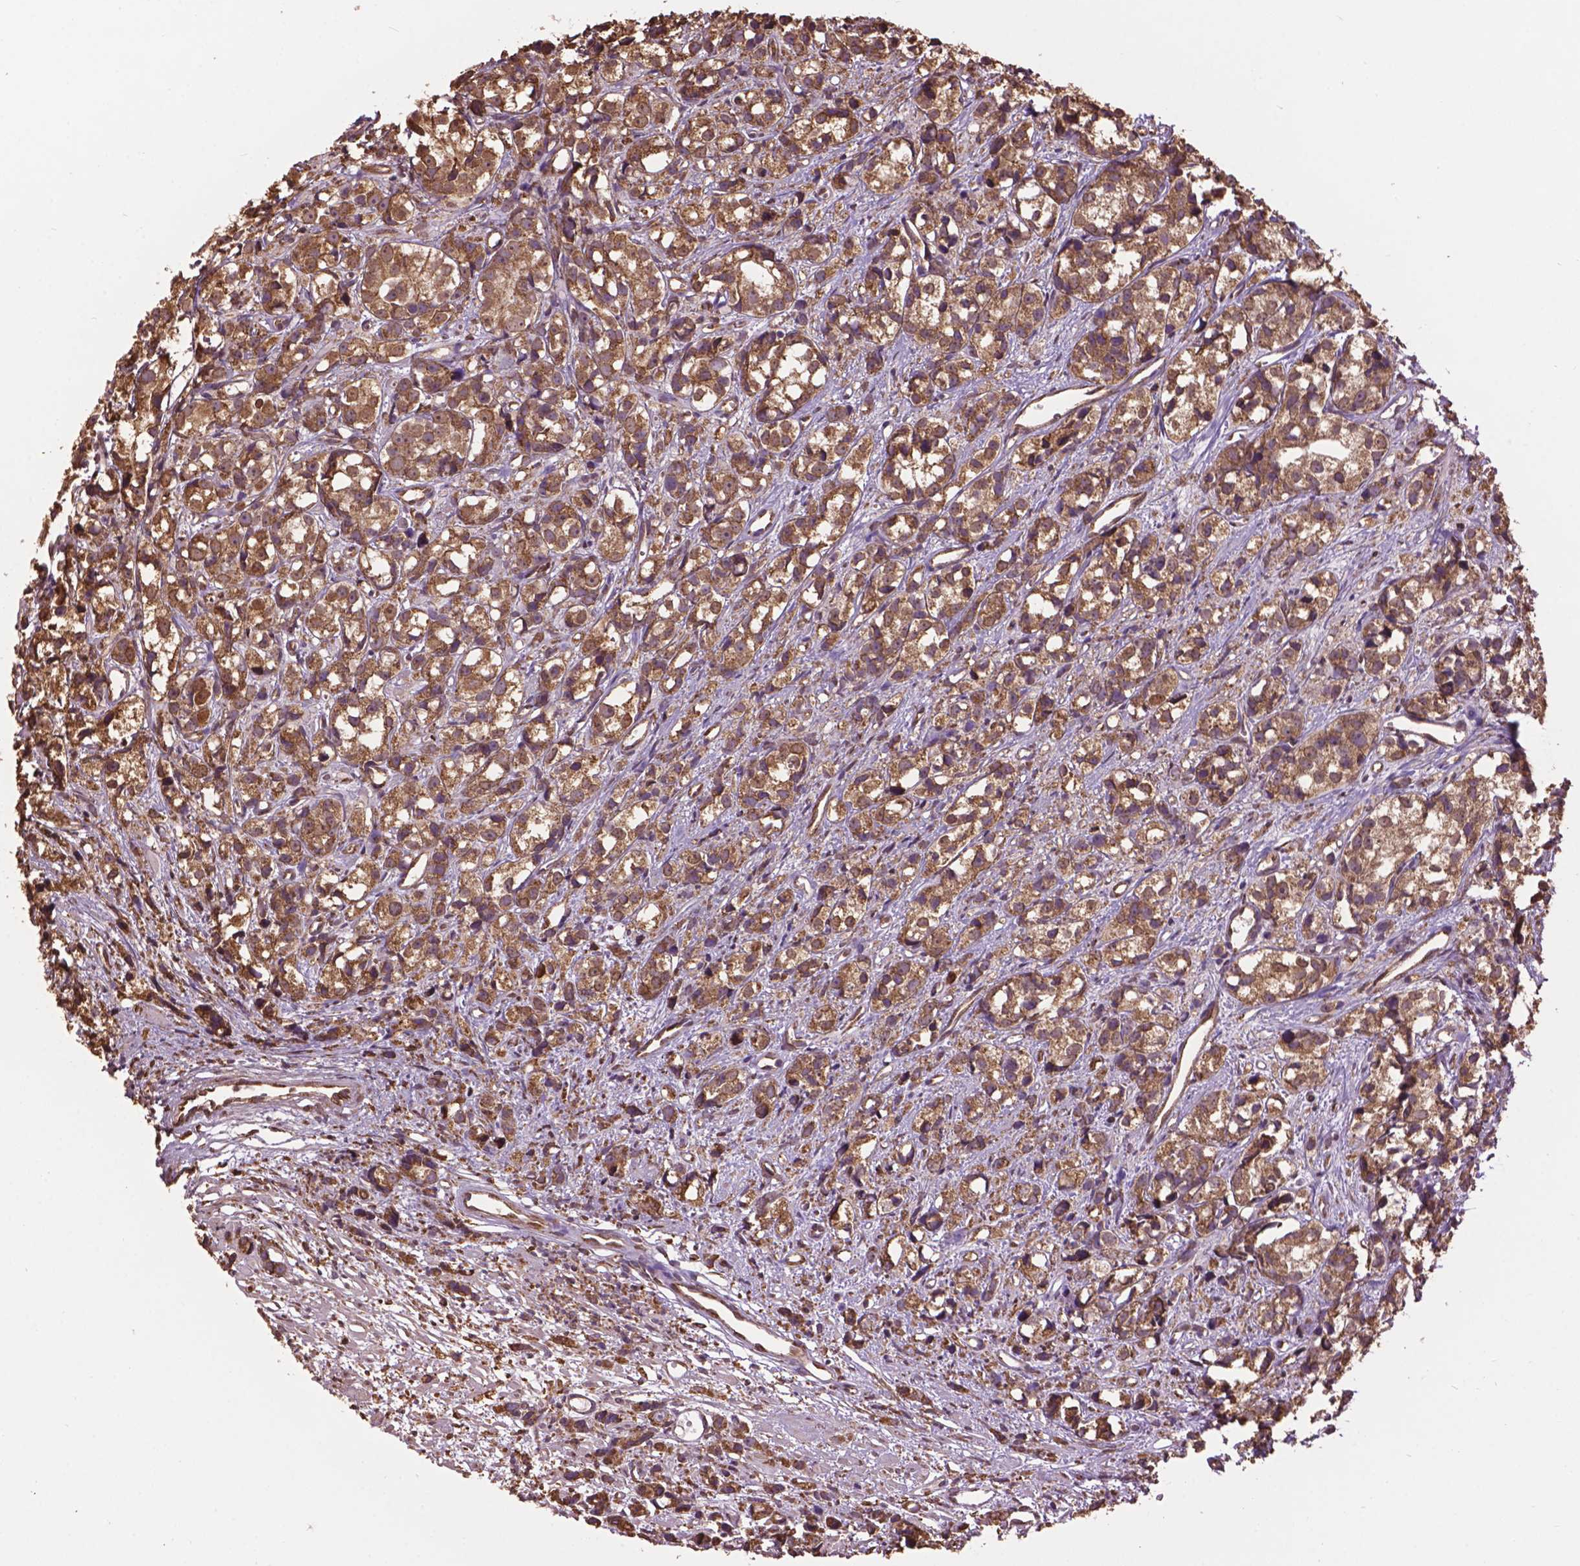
{"staining": {"intensity": "moderate", "quantity": ">75%", "location": "cytoplasmic/membranous"}, "tissue": "prostate cancer", "cell_type": "Tumor cells", "image_type": "cancer", "snomed": [{"axis": "morphology", "description": "Adenocarcinoma, High grade"}, {"axis": "topography", "description": "Prostate"}], "caption": "Immunohistochemical staining of high-grade adenocarcinoma (prostate) demonstrates moderate cytoplasmic/membranous protein expression in approximately >75% of tumor cells. The staining was performed using DAB (3,3'-diaminobenzidine) to visualize the protein expression in brown, while the nuclei were stained in blue with hematoxylin (Magnification: 20x).", "gene": "PPP2R5E", "patient": {"sex": "male", "age": 77}}